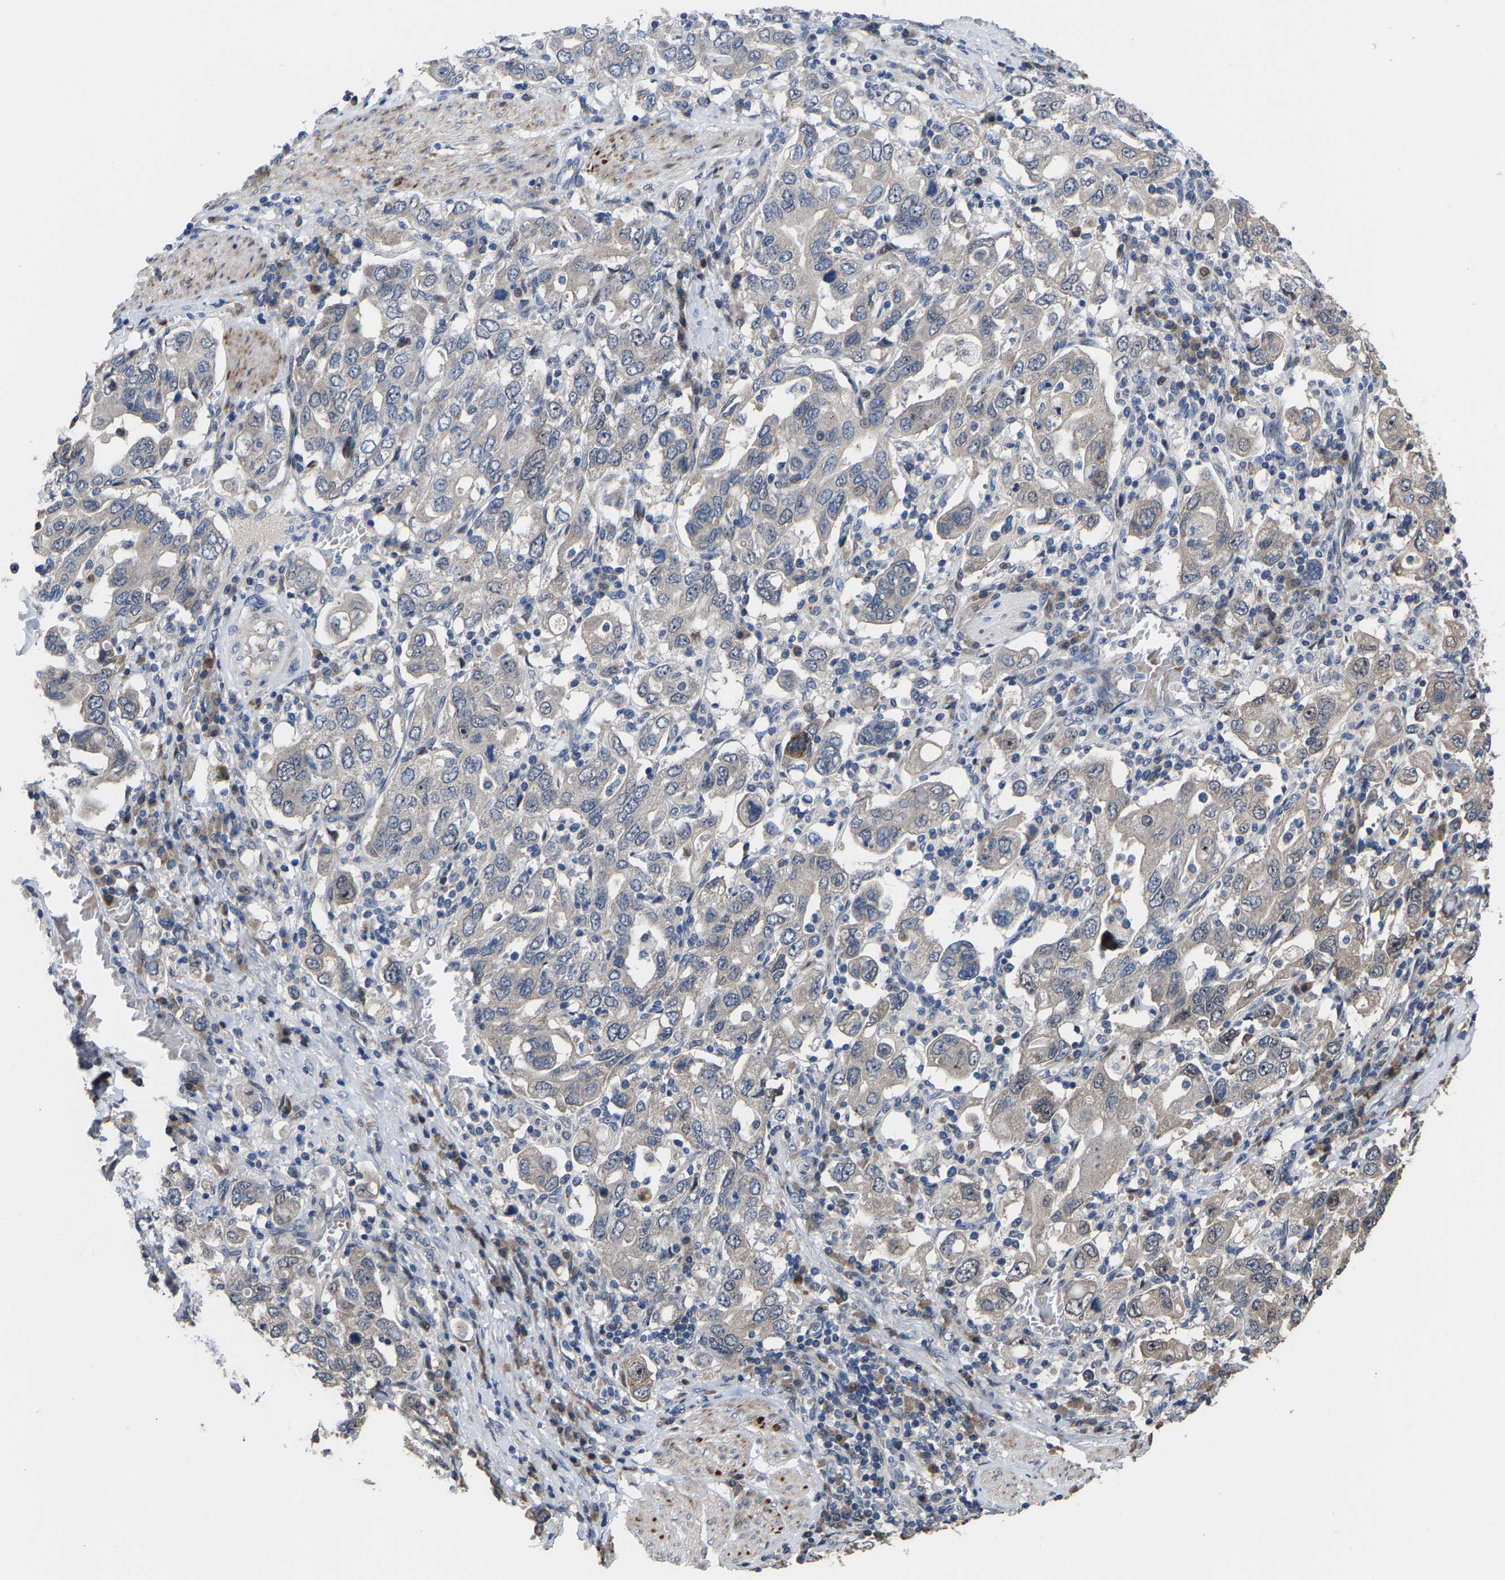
{"staining": {"intensity": "negative", "quantity": "none", "location": "none"}, "tissue": "stomach cancer", "cell_type": "Tumor cells", "image_type": "cancer", "snomed": [{"axis": "morphology", "description": "Adenocarcinoma, NOS"}, {"axis": "topography", "description": "Stomach, upper"}], "caption": "Tumor cells show no significant expression in stomach adenocarcinoma. (Brightfield microscopy of DAB (3,3'-diaminobenzidine) IHC at high magnification).", "gene": "HAUS6", "patient": {"sex": "male", "age": 62}}